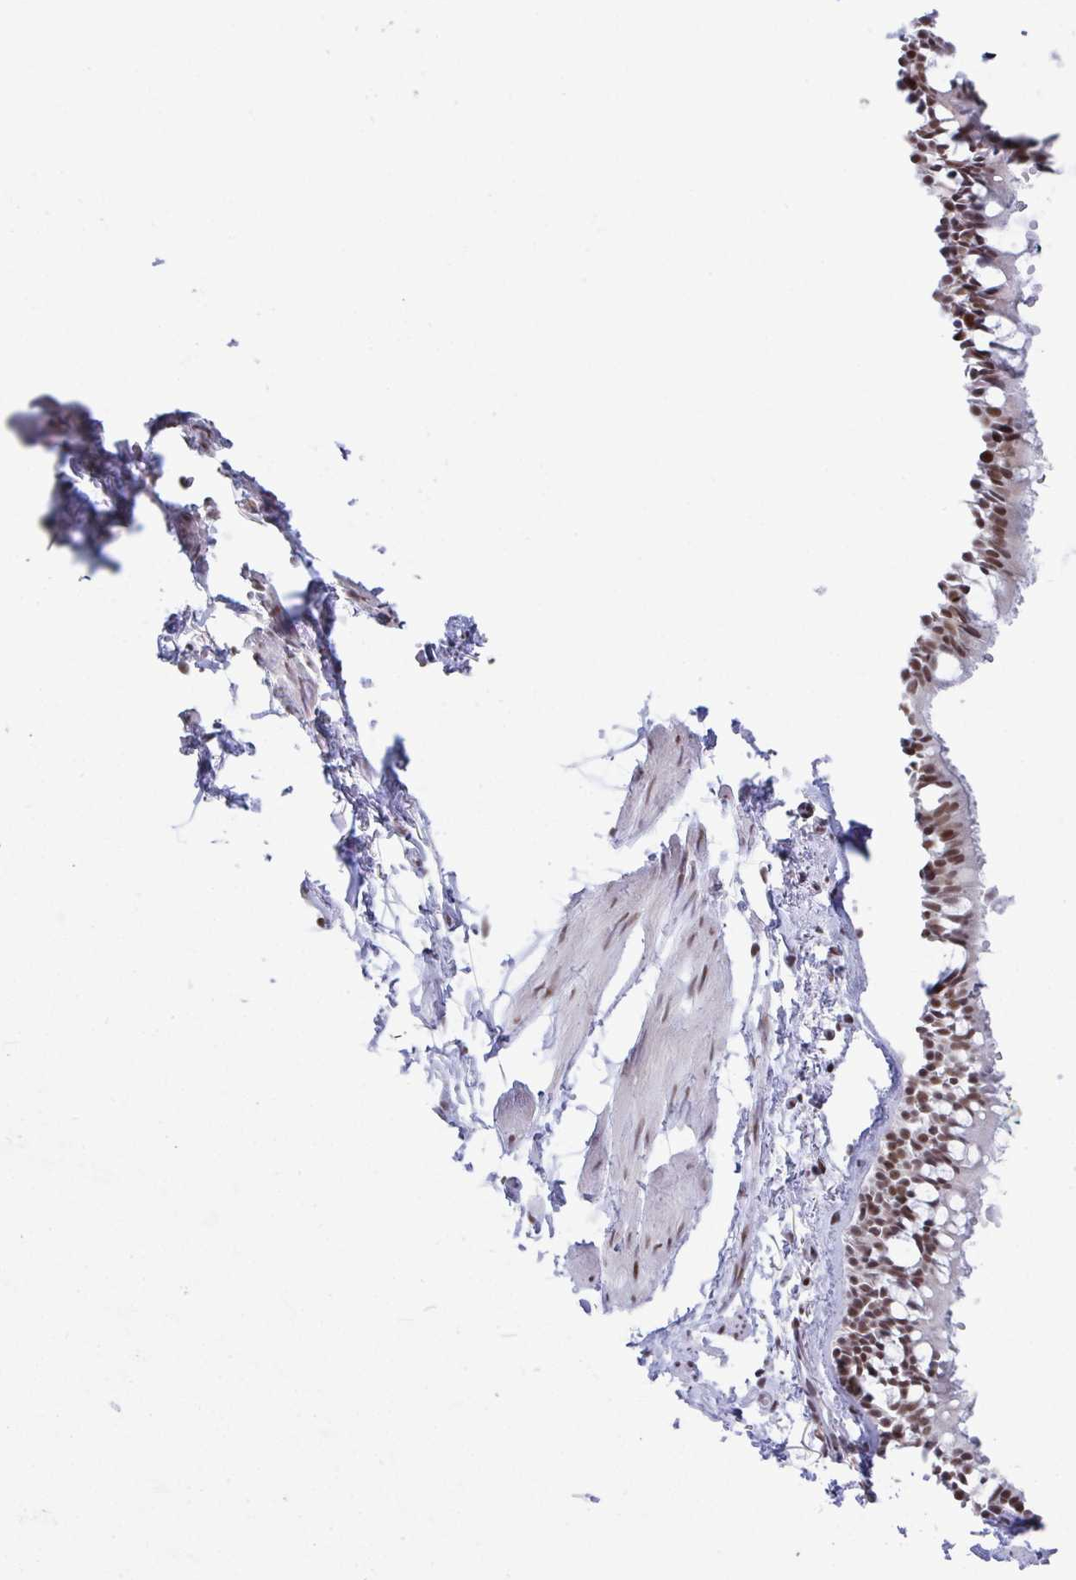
{"staining": {"intensity": "moderate", "quantity": ">75%", "location": "nuclear"}, "tissue": "bronchus", "cell_type": "Respiratory epithelial cells", "image_type": "normal", "snomed": [{"axis": "morphology", "description": "Normal tissue, NOS"}, {"axis": "topography", "description": "Bronchus"}], "caption": "This histopathology image shows immunohistochemistry (IHC) staining of unremarkable human bronchus, with medium moderate nuclear positivity in about >75% of respiratory epithelial cells.", "gene": "SUPT16H", "patient": {"sex": "female", "age": 59}}